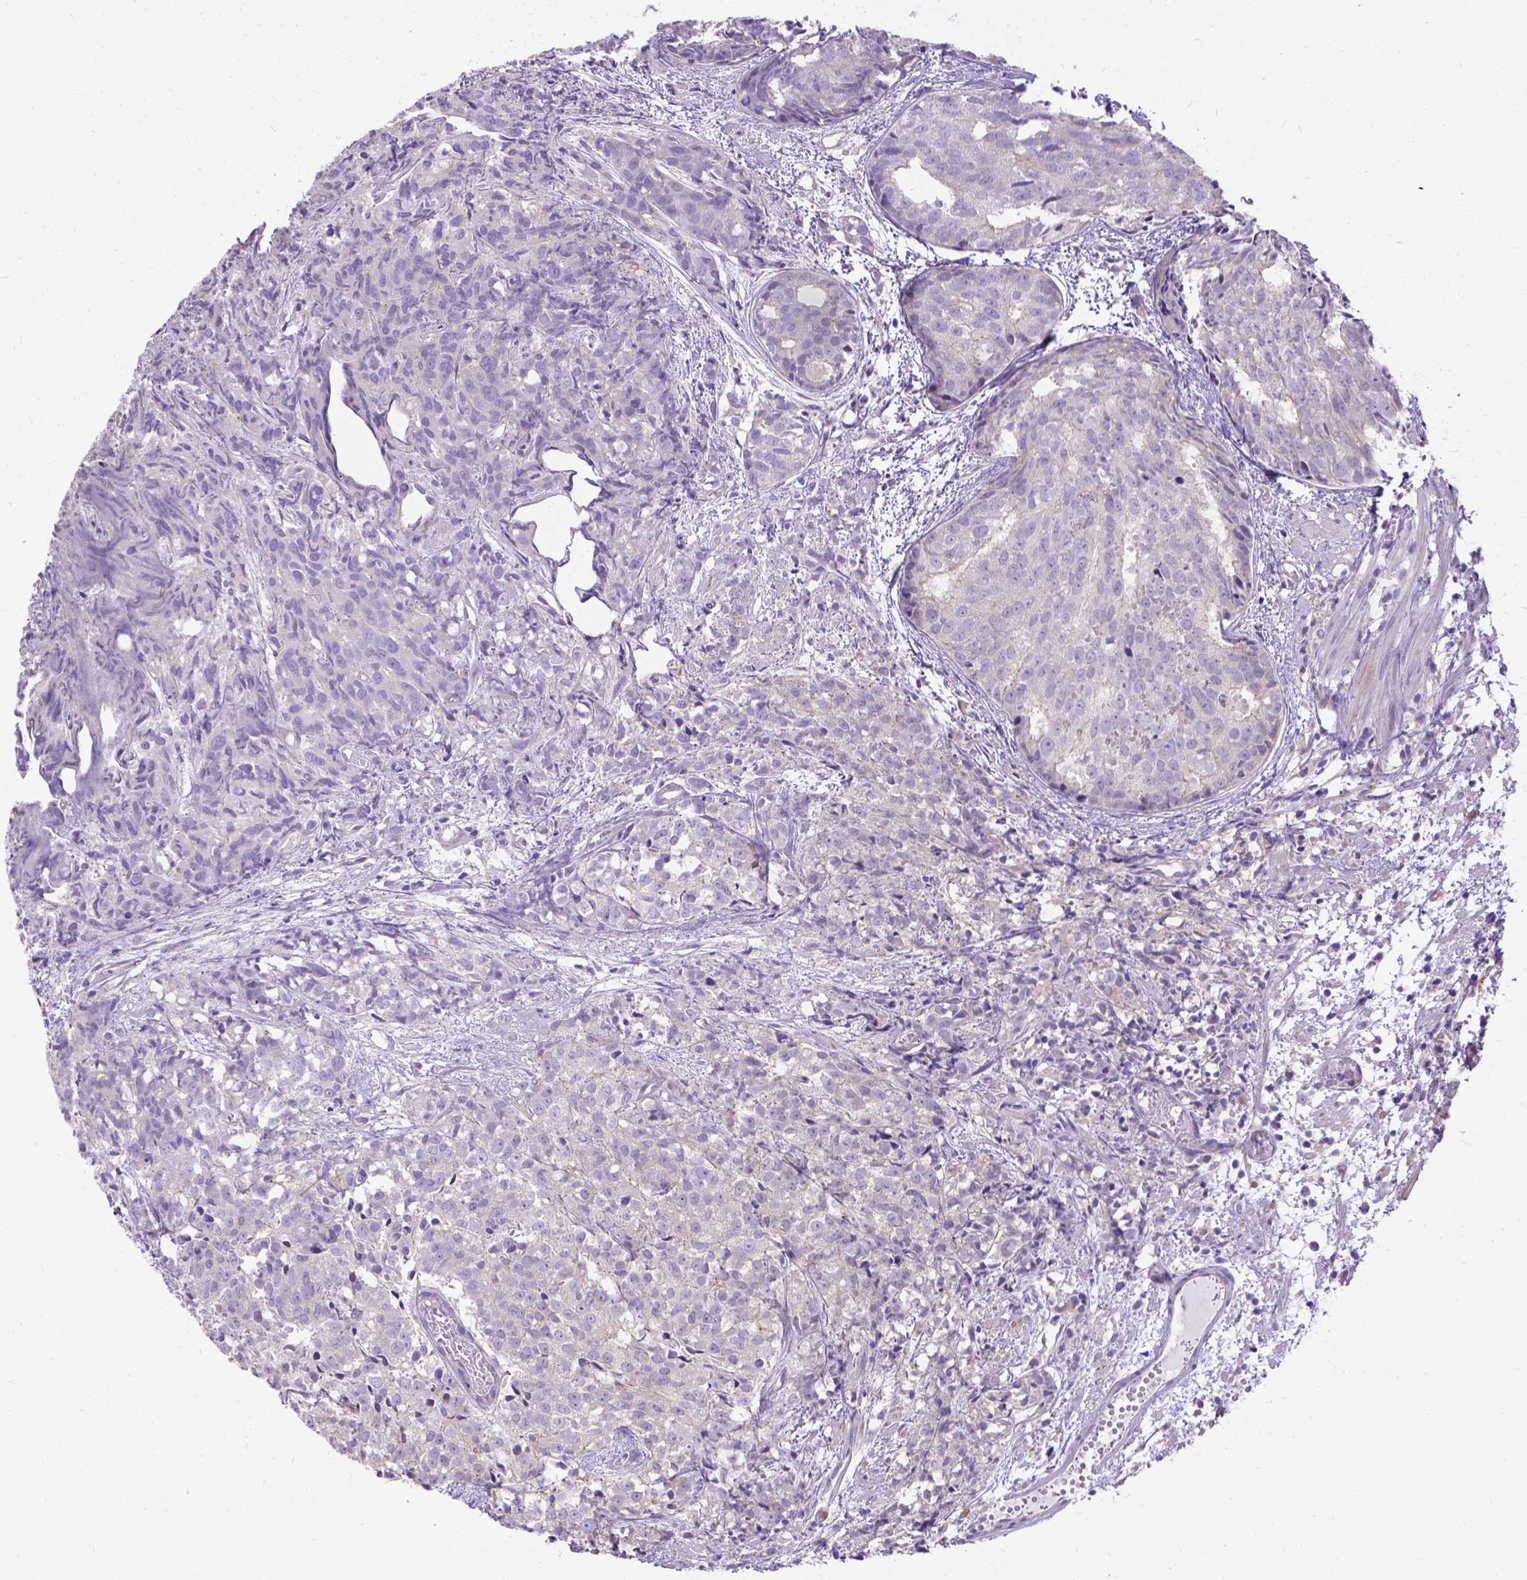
{"staining": {"intensity": "negative", "quantity": "none", "location": "none"}, "tissue": "prostate cancer", "cell_type": "Tumor cells", "image_type": "cancer", "snomed": [{"axis": "morphology", "description": "Adenocarcinoma, High grade"}, {"axis": "topography", "description": "Prostate"}], "caption": "Tumor cells show no significant protein expression in prostate cancer (adenocarcinoma (high-grade)).", "gene": "CFAP299", "patient": {"sex": "male", "age": 58}}